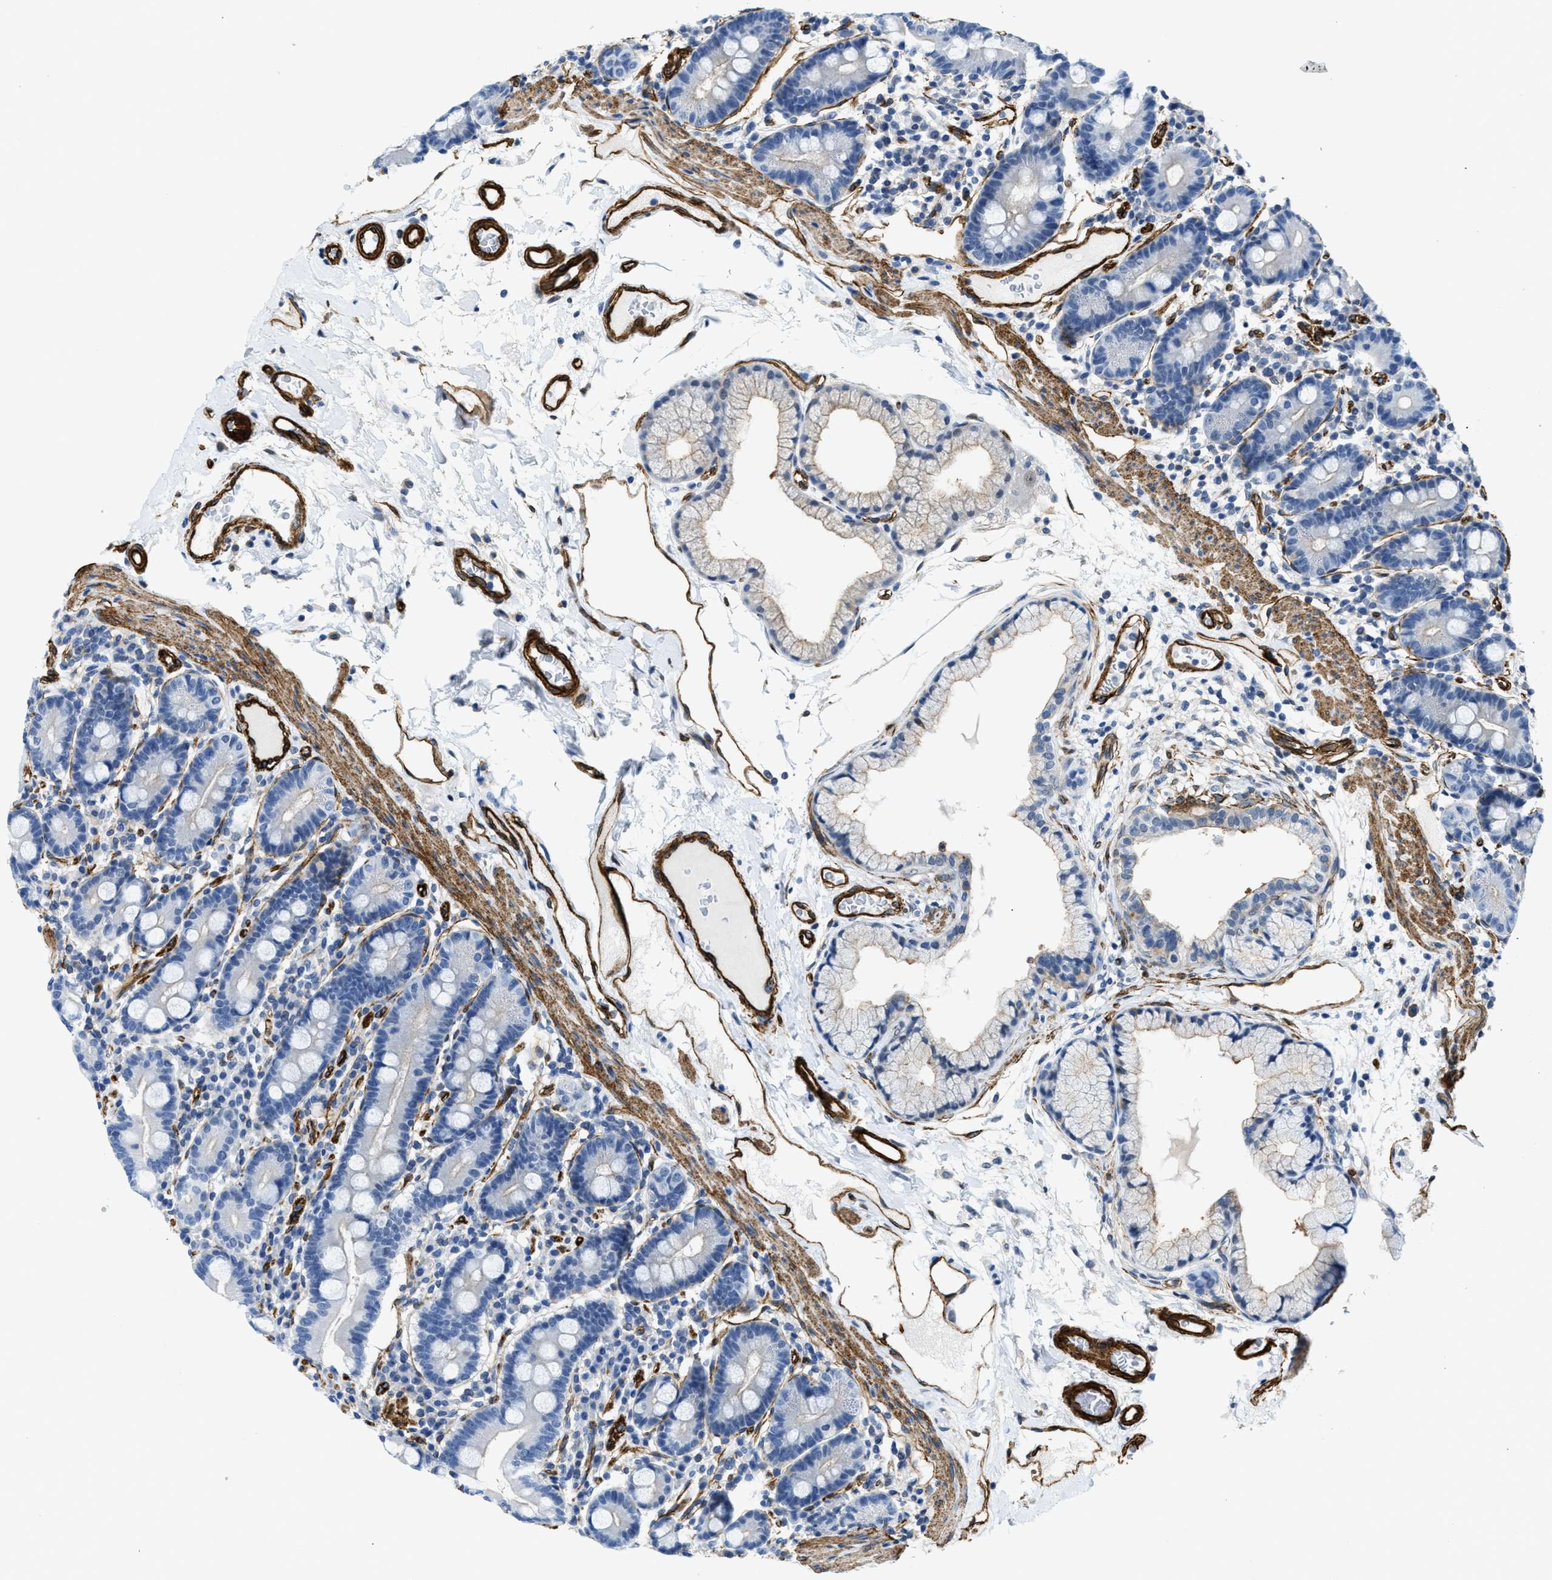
{"staining": {"intensity": "negative", "quantity": "none", "location": "none"}, "tissue": "duodenum", "cell_type": "Glandular cells", "image_type": "normal", "snomed": [{"axis": "morphology", "description": "Normal tissue, NOS"}, {"axis": "topography", "description": "Duodenum"}], "caption": "This is an IHC histopathology image of unremarkable human duodenum. There is no staining in glandular cells.", "gene": "NAB1", "patient": {"sex": "male", "age": 50}}